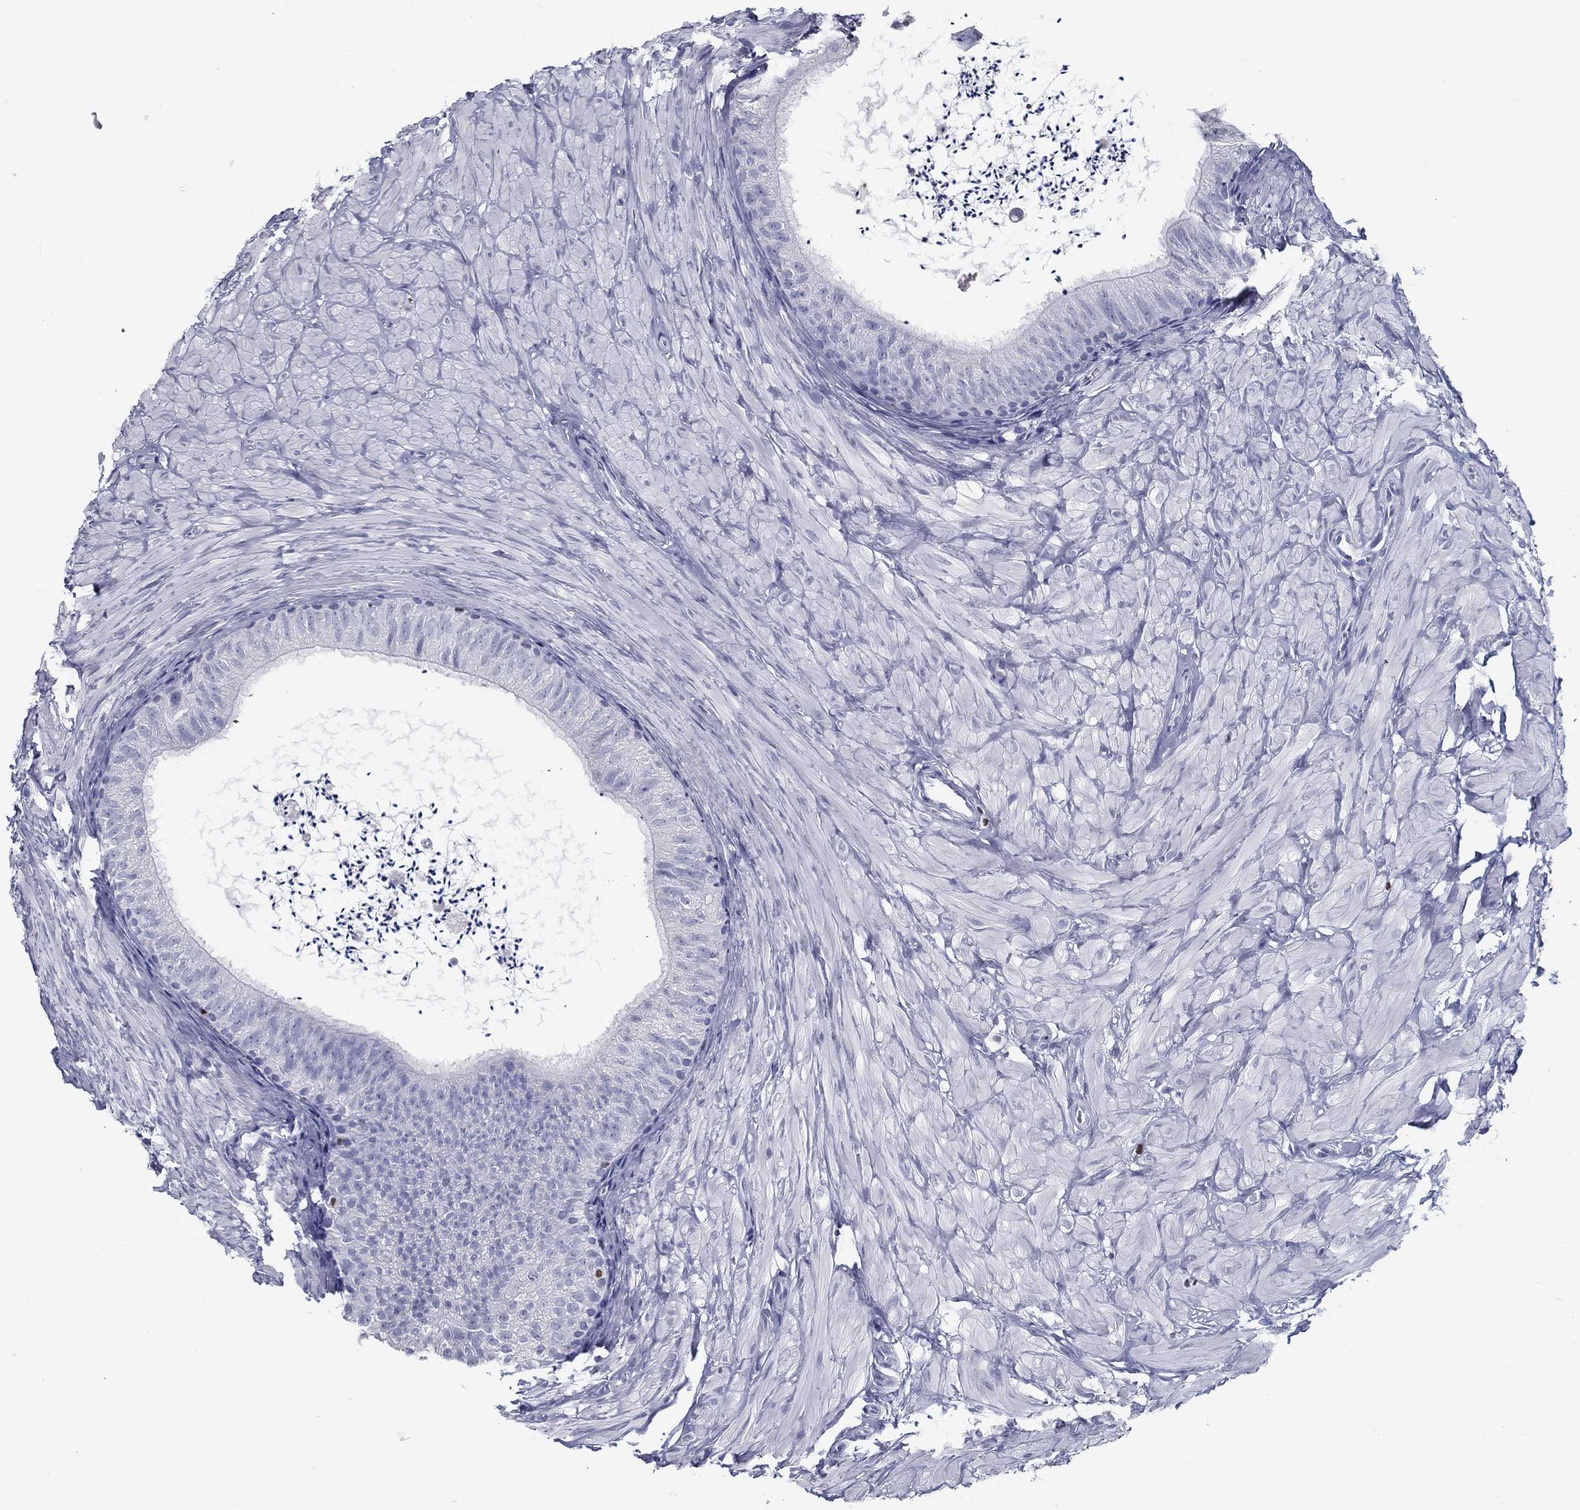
{"staining": {"intensity": "negative", "quantity": "none", "location": "none"}, "tissue": "epididymis", "cell_type": "Glandular cells", "image_type": "normal", "snomed": [{"axis": "morphology", "description": "Normal tissue, NOS"}, {"axis": "topography", "description": "Epididymis"}], "caption": "This image is of unremarkable epididymis stained with immunohistochemistry (IHC) to label a protein in brown with the nuclei are counter-stained blue. There is no expression in glandular cells.", "gene": "PYHIN1", "patient": {"sex": "male", "age": 32}}